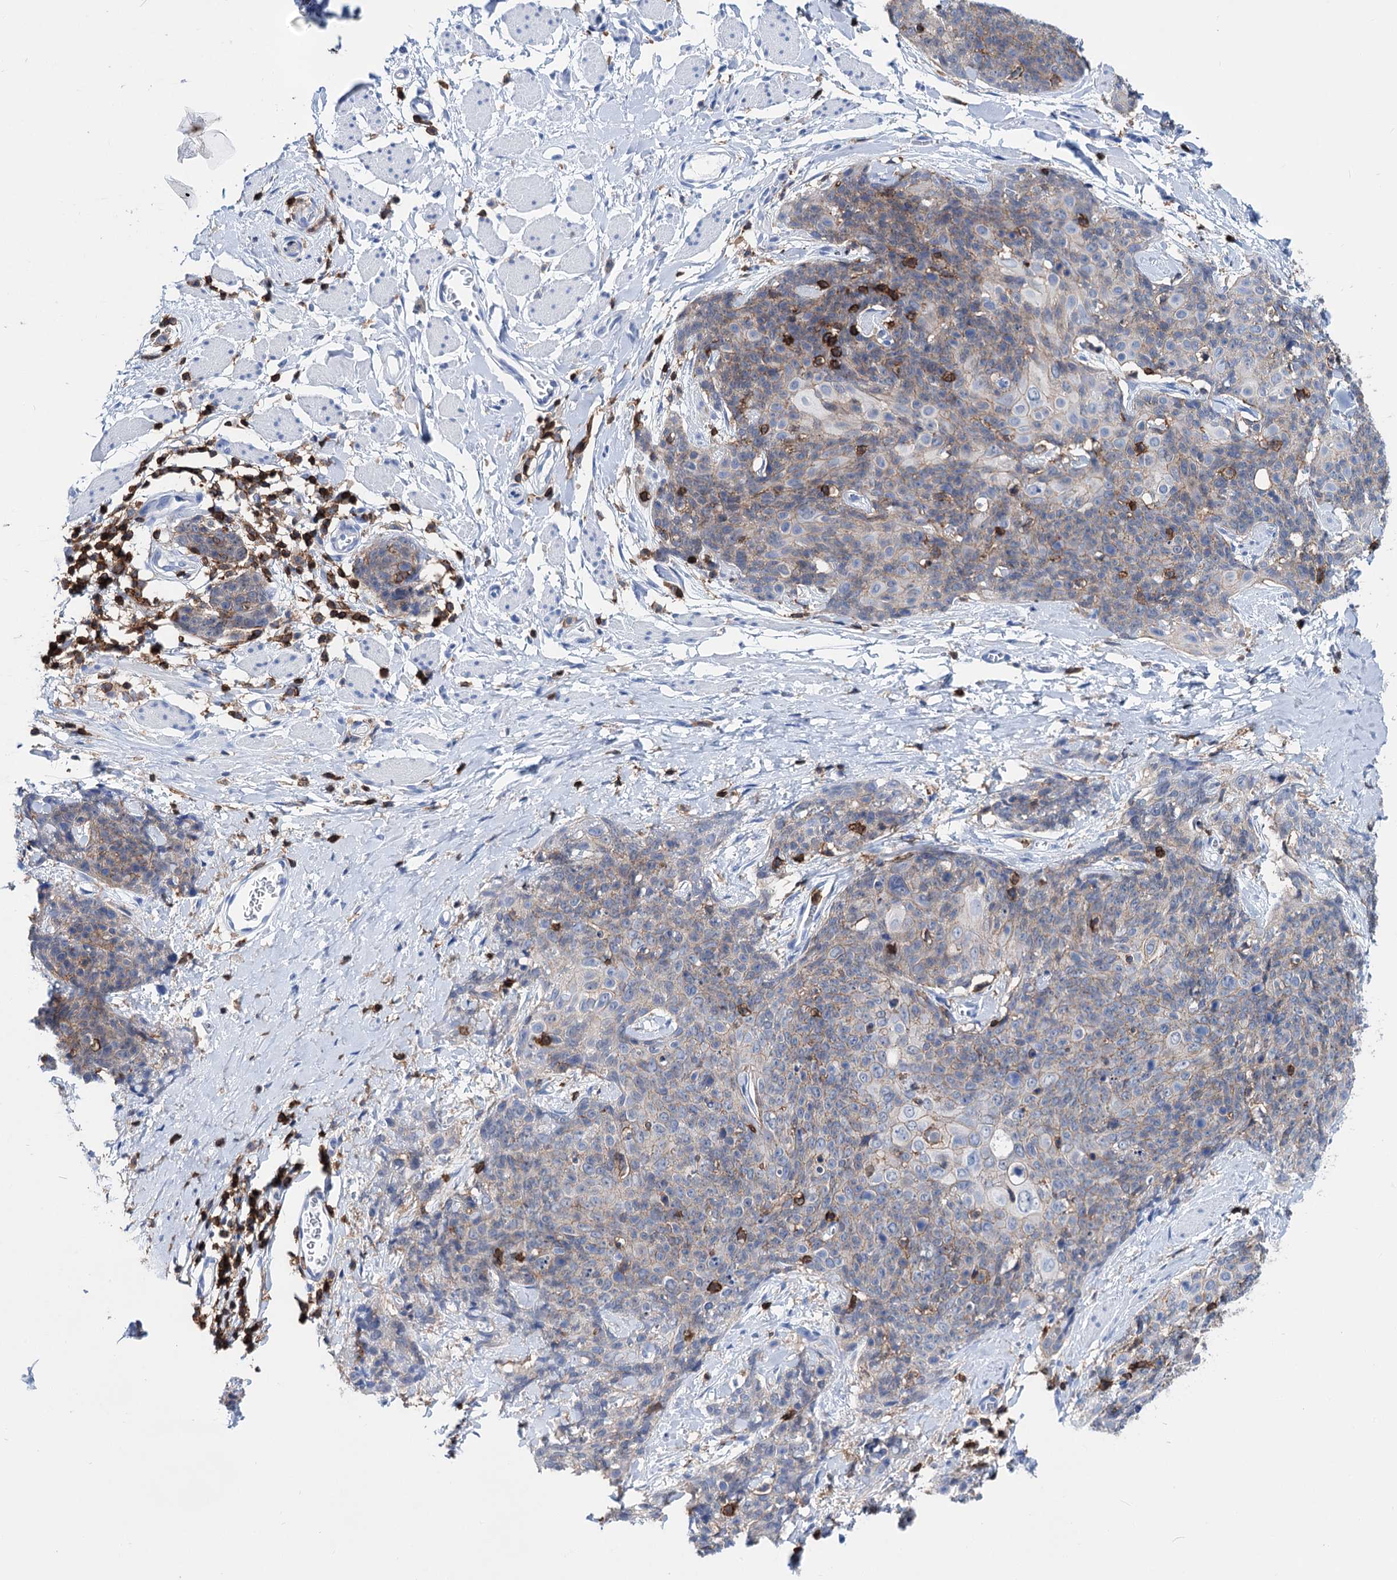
{"staining": {"intensity": "weak", "quantity": "25%-75%", "location": "cytoplasmic/membranous"}, "tissue": "skin cancer", "cell_type": "Tumor cells", "image_type": "cancer", "snomed": [{"axis": "morphology", "description": "Squamous cell carcinoma, NOS"}, {"axis": "topography", "description": "Skin"}, {"axis": "topography", "description": "Vulva"}], "caption": "Immunohistochemical staining of human skin cancer demonstrates weak cytoplasmic/membranous protein positivity in about 25%-75% of tumor cells.", "gene": "DEF6", "patient": {"sex": "female", "age": 85}}